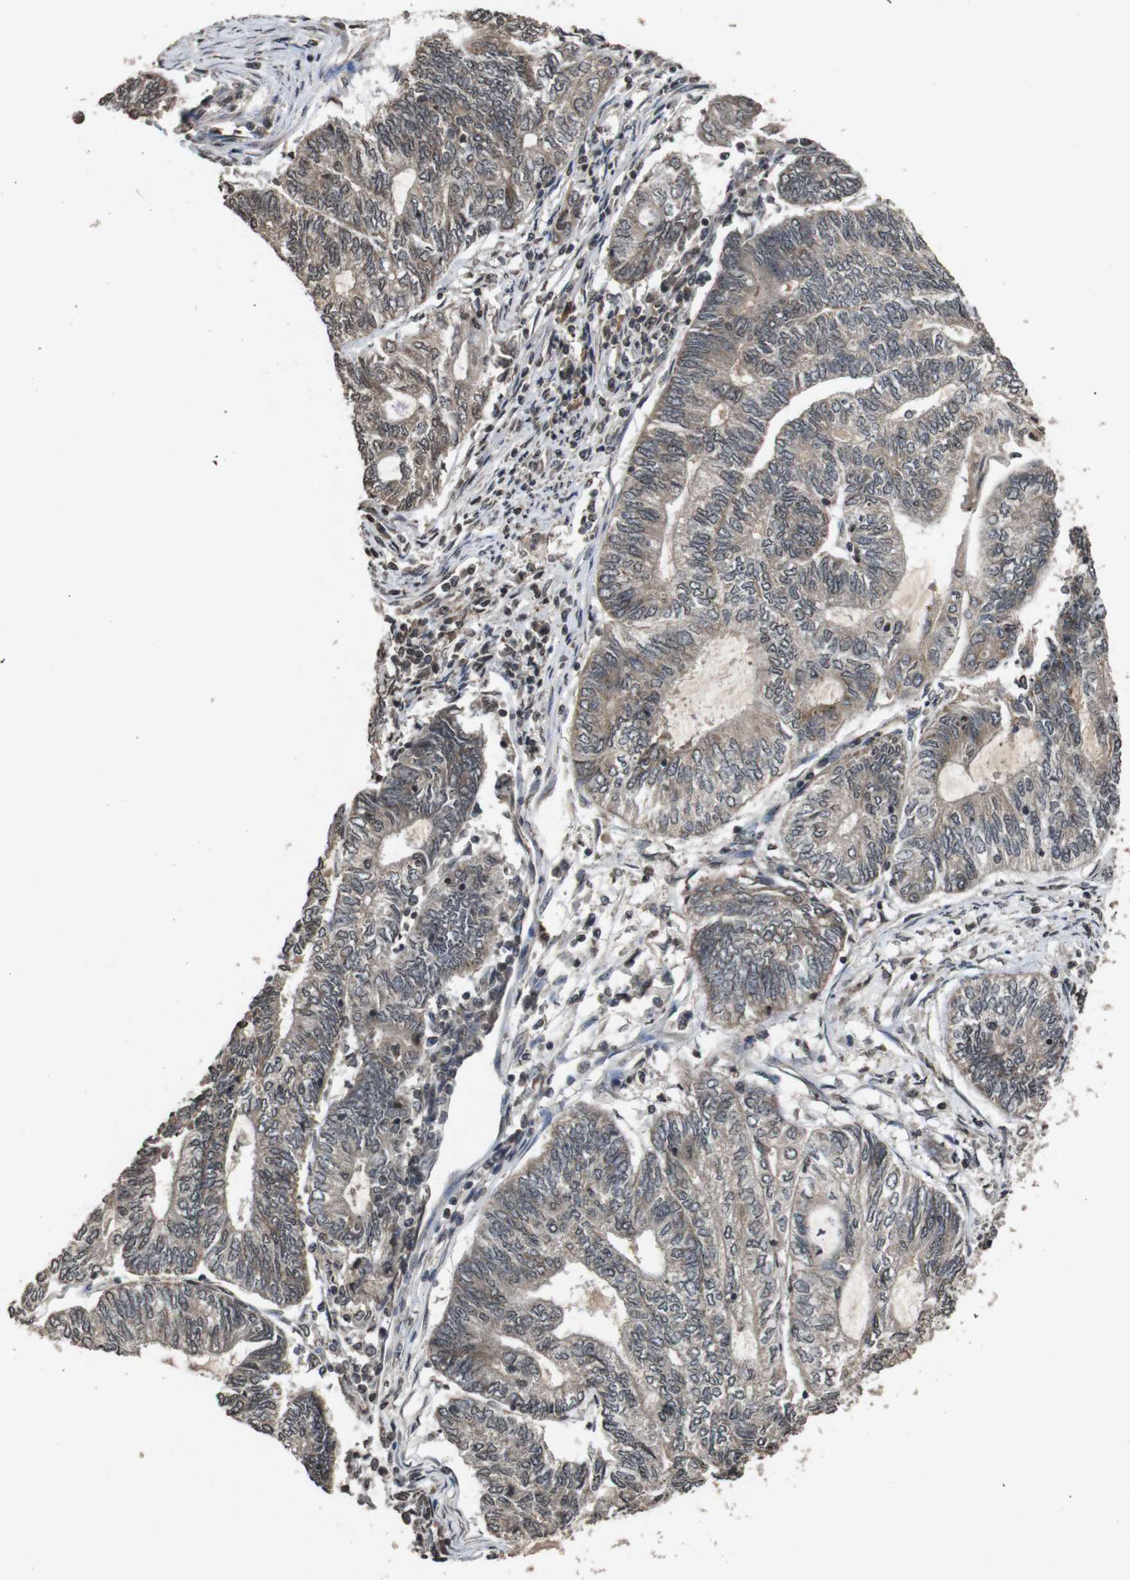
{"staining": {"intensity": "weak", "quantity": ">75%", "location": "cytoplasmic/membranous,nuclear"}, "tissue": "endometrial cancer", "cell_type": "Tumor cells", "image_type": "cancer", "snomed": [{"axis": "morphology", "description": "Adenocarcinoma, NOS"}, {"axis": "topography", "description": "Uterus"}, {"axis": "topography", "description": "Endometrium"}], "caption": "Endometrial cancer (adenocarcinoma) tissue displays weak cytoplasmic/membranous and nuclear positivity in about >75% of tumor cells", "gene": "SORL1", "patient": {"sex": "female", "age": 70}}